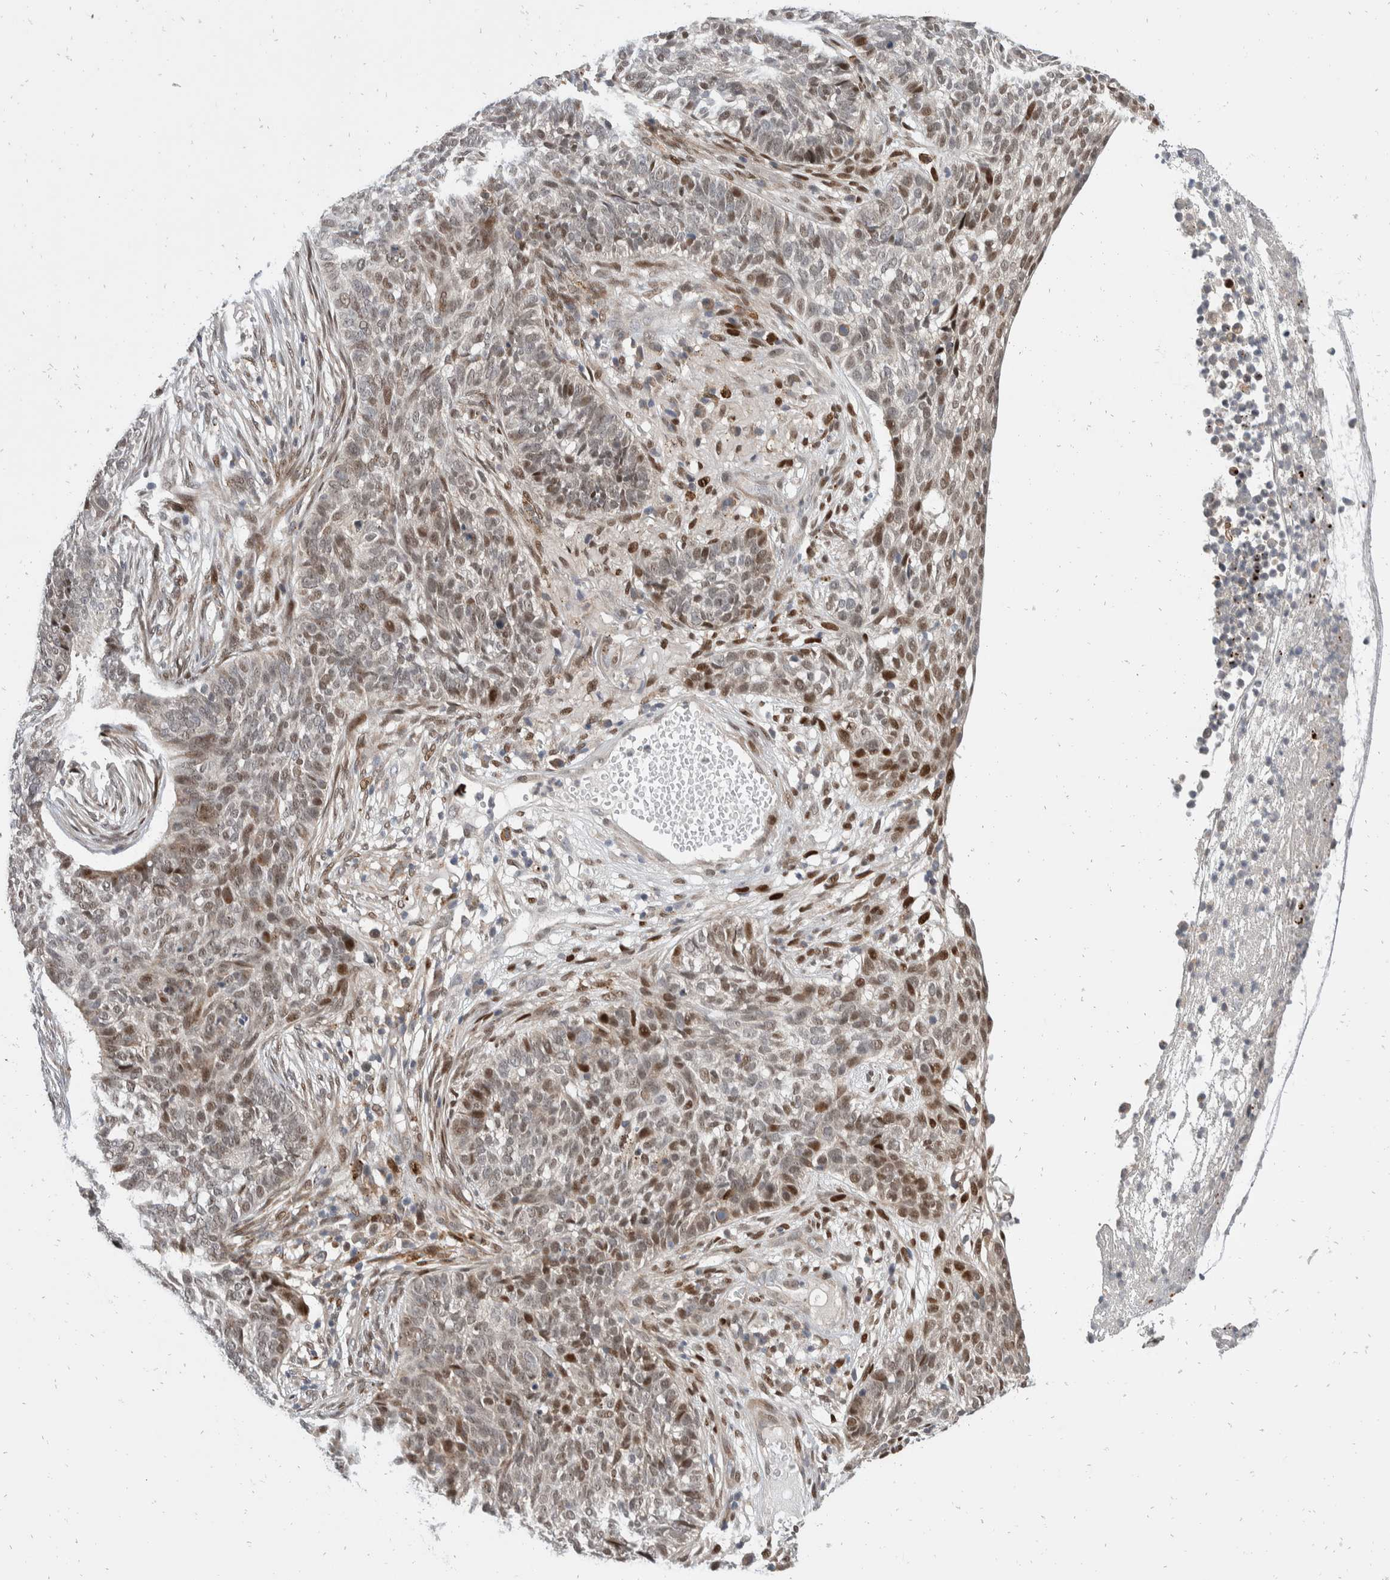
{"staining": {"intensity": "weak", "quantity": "25%-75%", "location": "nuclear"}, "tissue": "skin cancer", "cell_type": "Tumor cells", "image_type": "cancer", "snomed": [{"axis": "morphology", "description": "Basal cell carcinoma"}, {"axis": "topography", "description": "Skin"}], "caption": "Skin cancer (basal cell carcinoma) stained with a protein marker displays weak staining in tumor cells.", "gene": "ZNF703", "patient": {"sex": "male", "age": 85}}